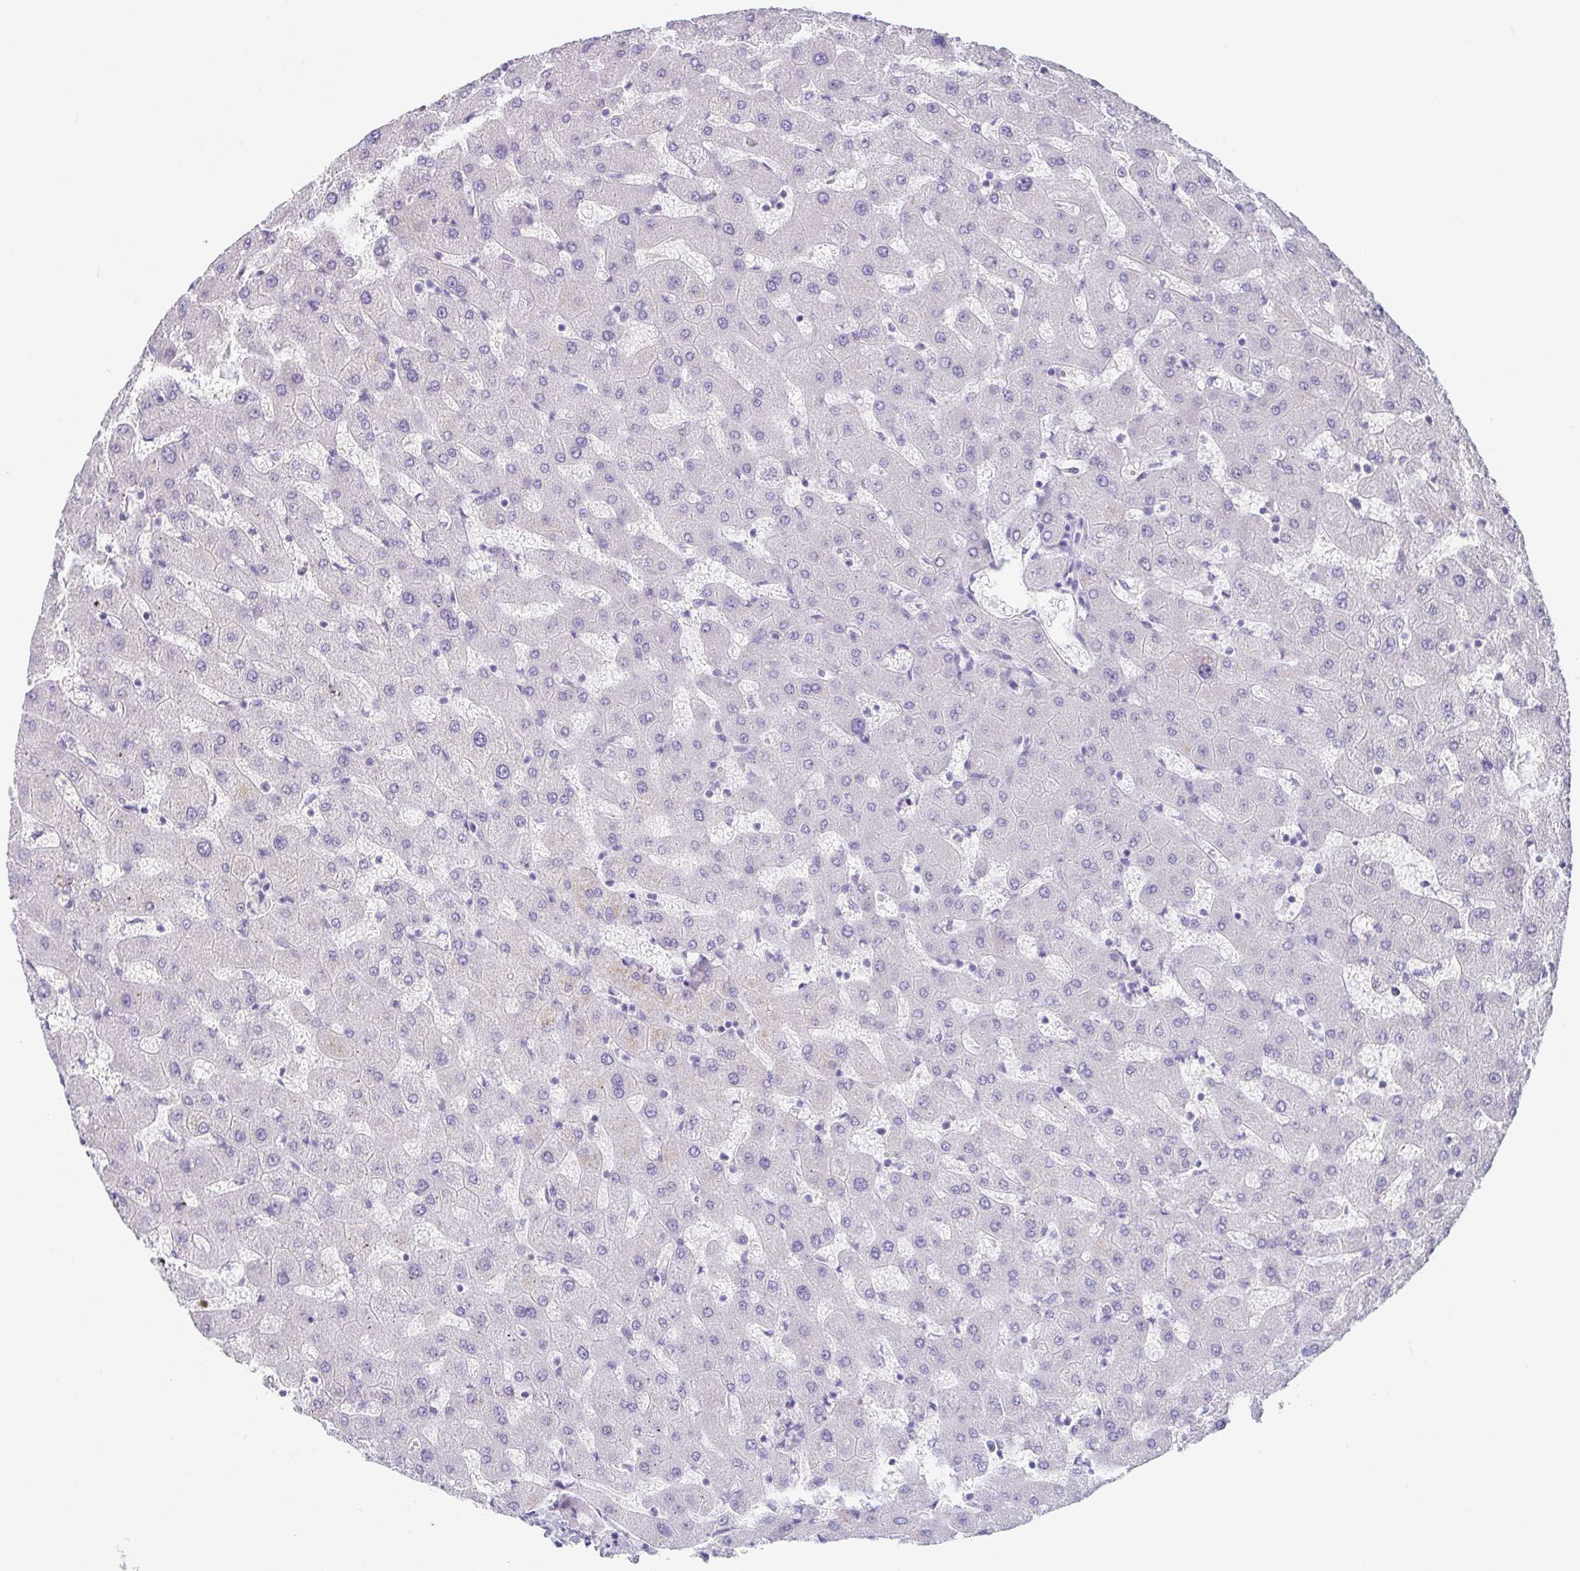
{"staining": {"intensity": "negative", "quantity": "none", "location": "none"}, "tissue": "liver", "cell_type": "Cholangiocytes", "image_type": "normal", "snomed": [{"axis": "morphology", "description": "Normal tissue, NOS"}, {"axis": "topography", "description": "Liver"}], "caption": "A micrograph of liver stained for a protein demonstrates no brown staining in cholangiocytes. (DAB immunohistochemistry with hematoxylin counter stain).", "gene": "HDGFL1", "patient": {"sex": "female", "age": 63}}